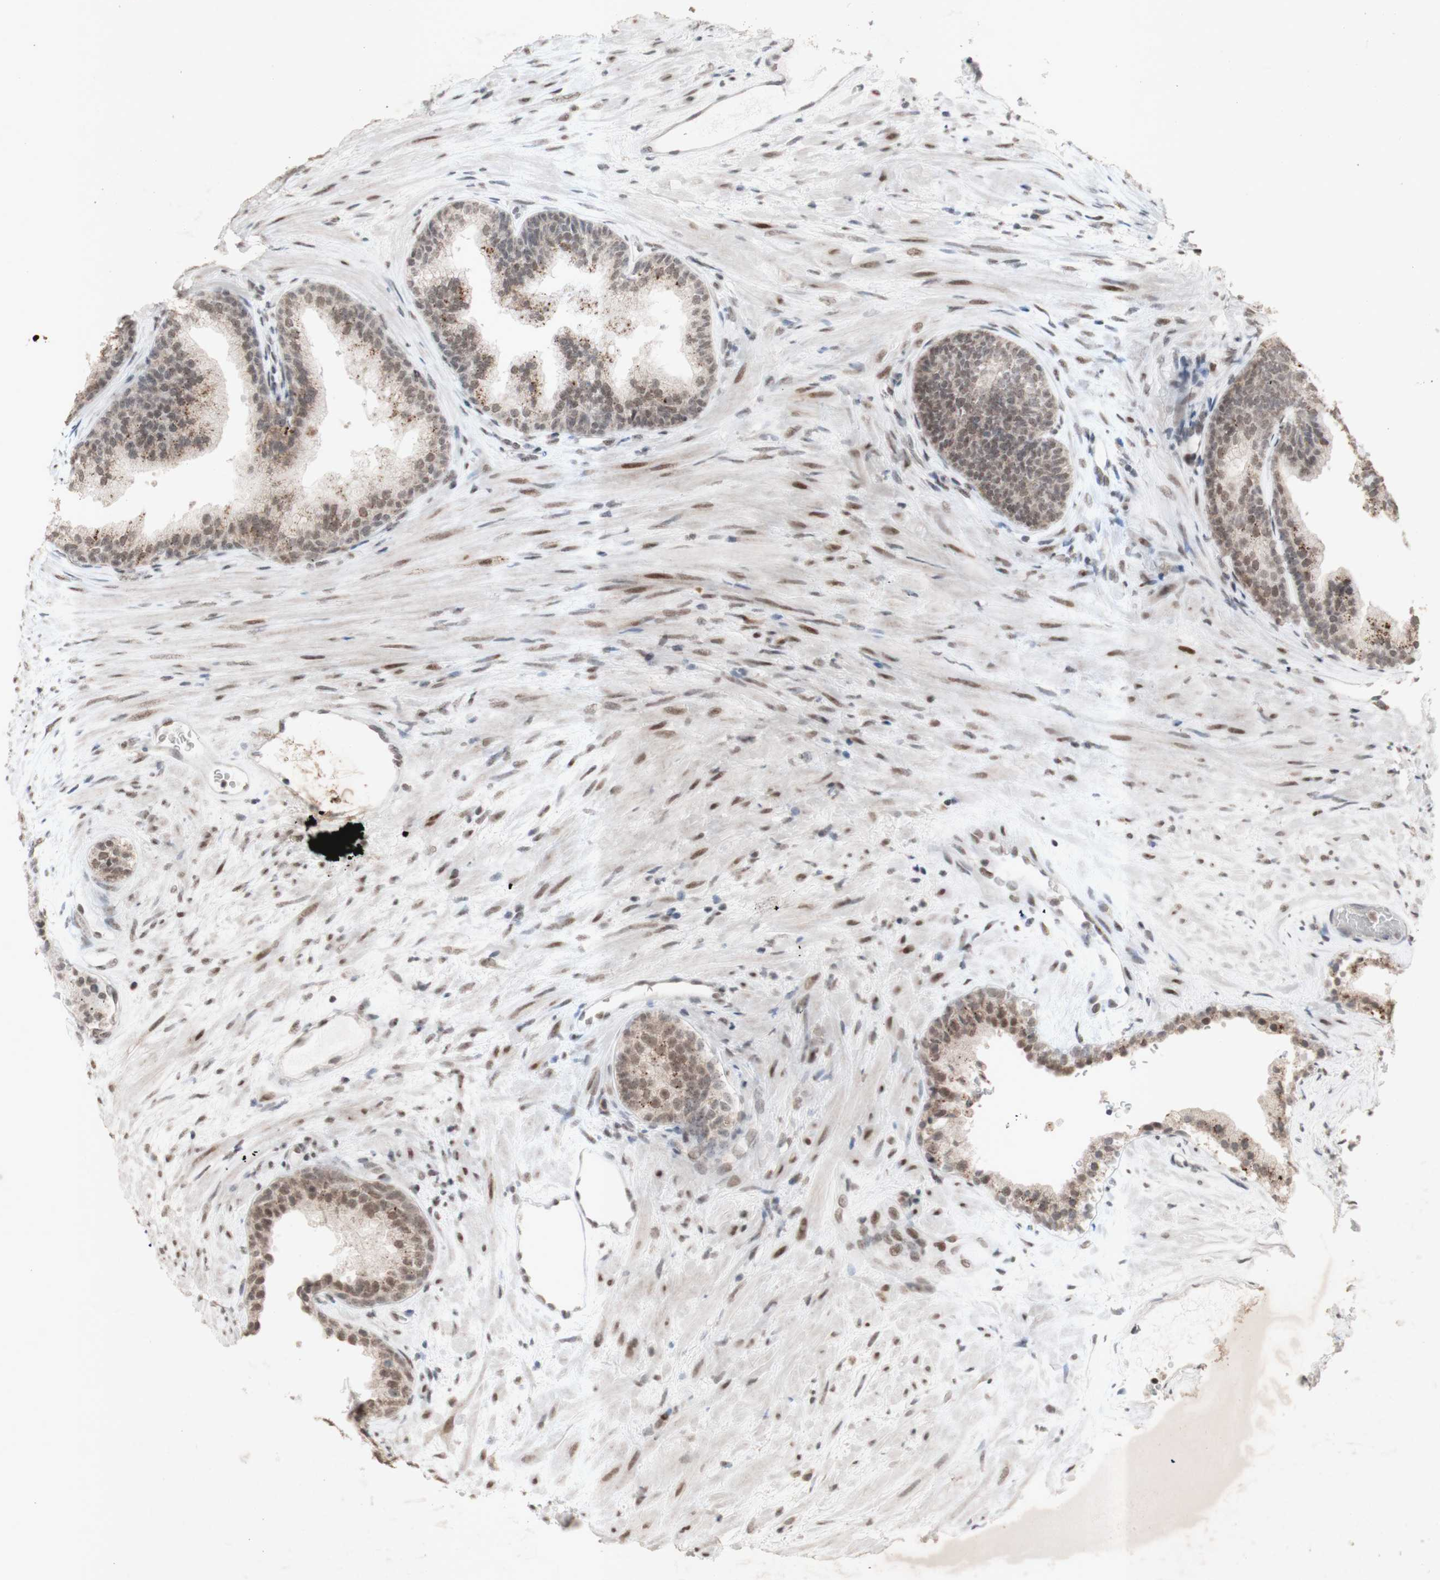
{"staining": {"intensity": "weak", "quantity": ">75%", "location": "cytoplasmic/membranous,nuclear"}, "tissue": "prostate", "cell_type": "Glandular cells", "image_type": "normal", "snomed": [{"axis": "morphology", "description": "Normal tissue, NOS"}, {"axis": "topography", "description": "Prostate"}], "caption": "Immunohistochemical staining of unremarkable prostate demonstrates >75% levels of weak cytoplasmic/membranous,nuclear protein expression in about >75% of glandular cells. (Stains: DAB (3,3'-diaminobenzidine) in brown, nuclei in blue, Microscopy: brightfield microscopy at high magnification).", "gene": "CENPB", "patient": {"sex": "male", "age": 76}}